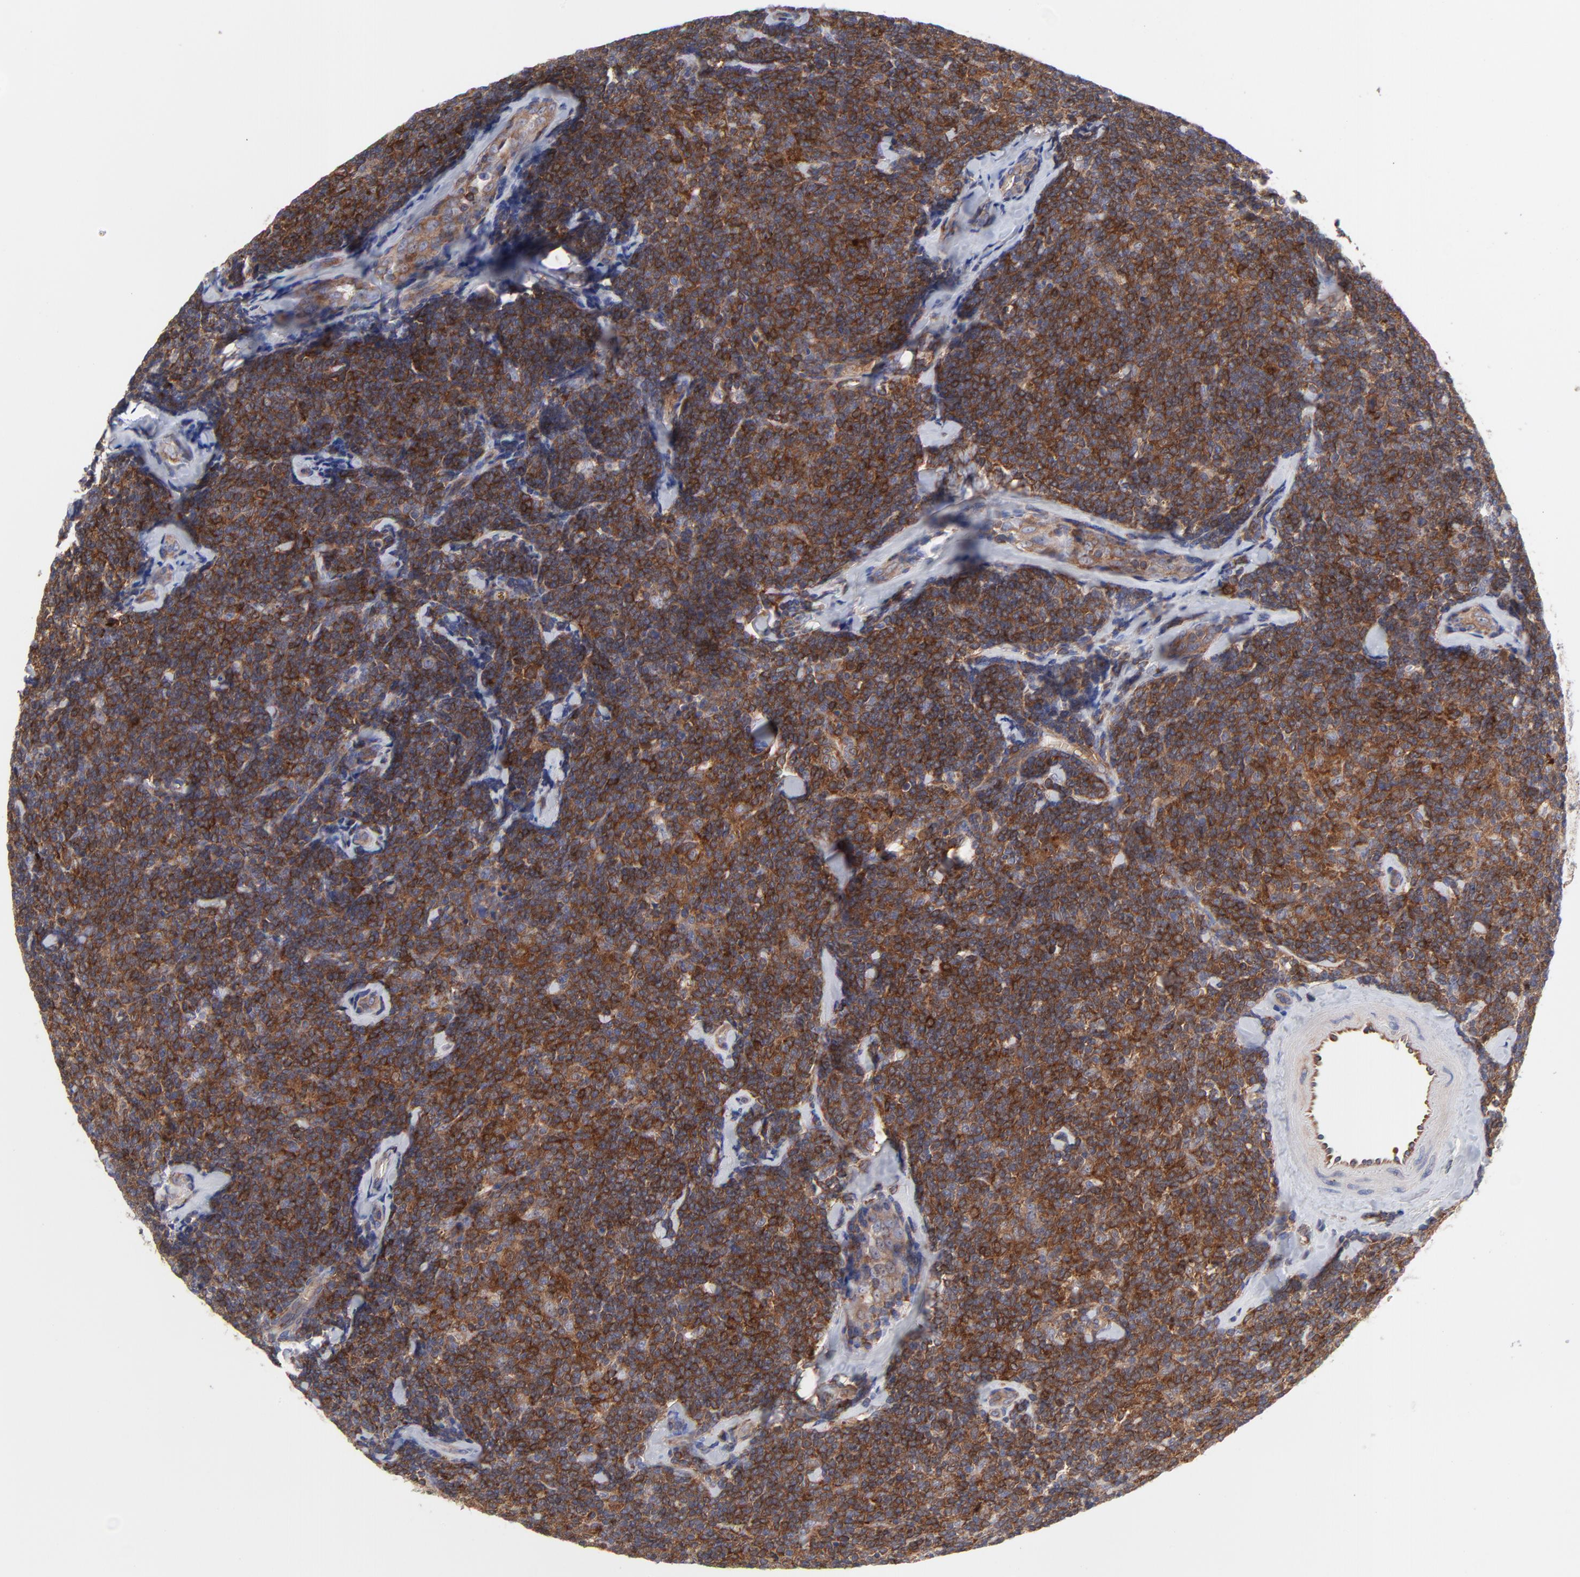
{"staining": {"intensity": "moderate", "quantity": ">75%", "location": "cytoplasmic/membranous"}, "tissue": "lymphoma", "cell_type": "Tumor cells", "image_type": "cancer", "snomed": [{"axis": "morphology", "description": "Malignant lymphoma, non-Hodgkin's type, Low grade"}, {"axis": "topography", "description": "Lymph node"}], "caption": "Lymphoma tissue reveals moderate cytoplasmic/membranous expression in approximately >75% of tumor cells, visualized by immunohistochemistry. The staining was performed using DAB to visualize the protein expression in brown, while the nuclei were stained in blue with hematoxylin (Magnification: 20x).", "gene": "NFKBIA", "patient": {"sex": "female", "age": 56}}